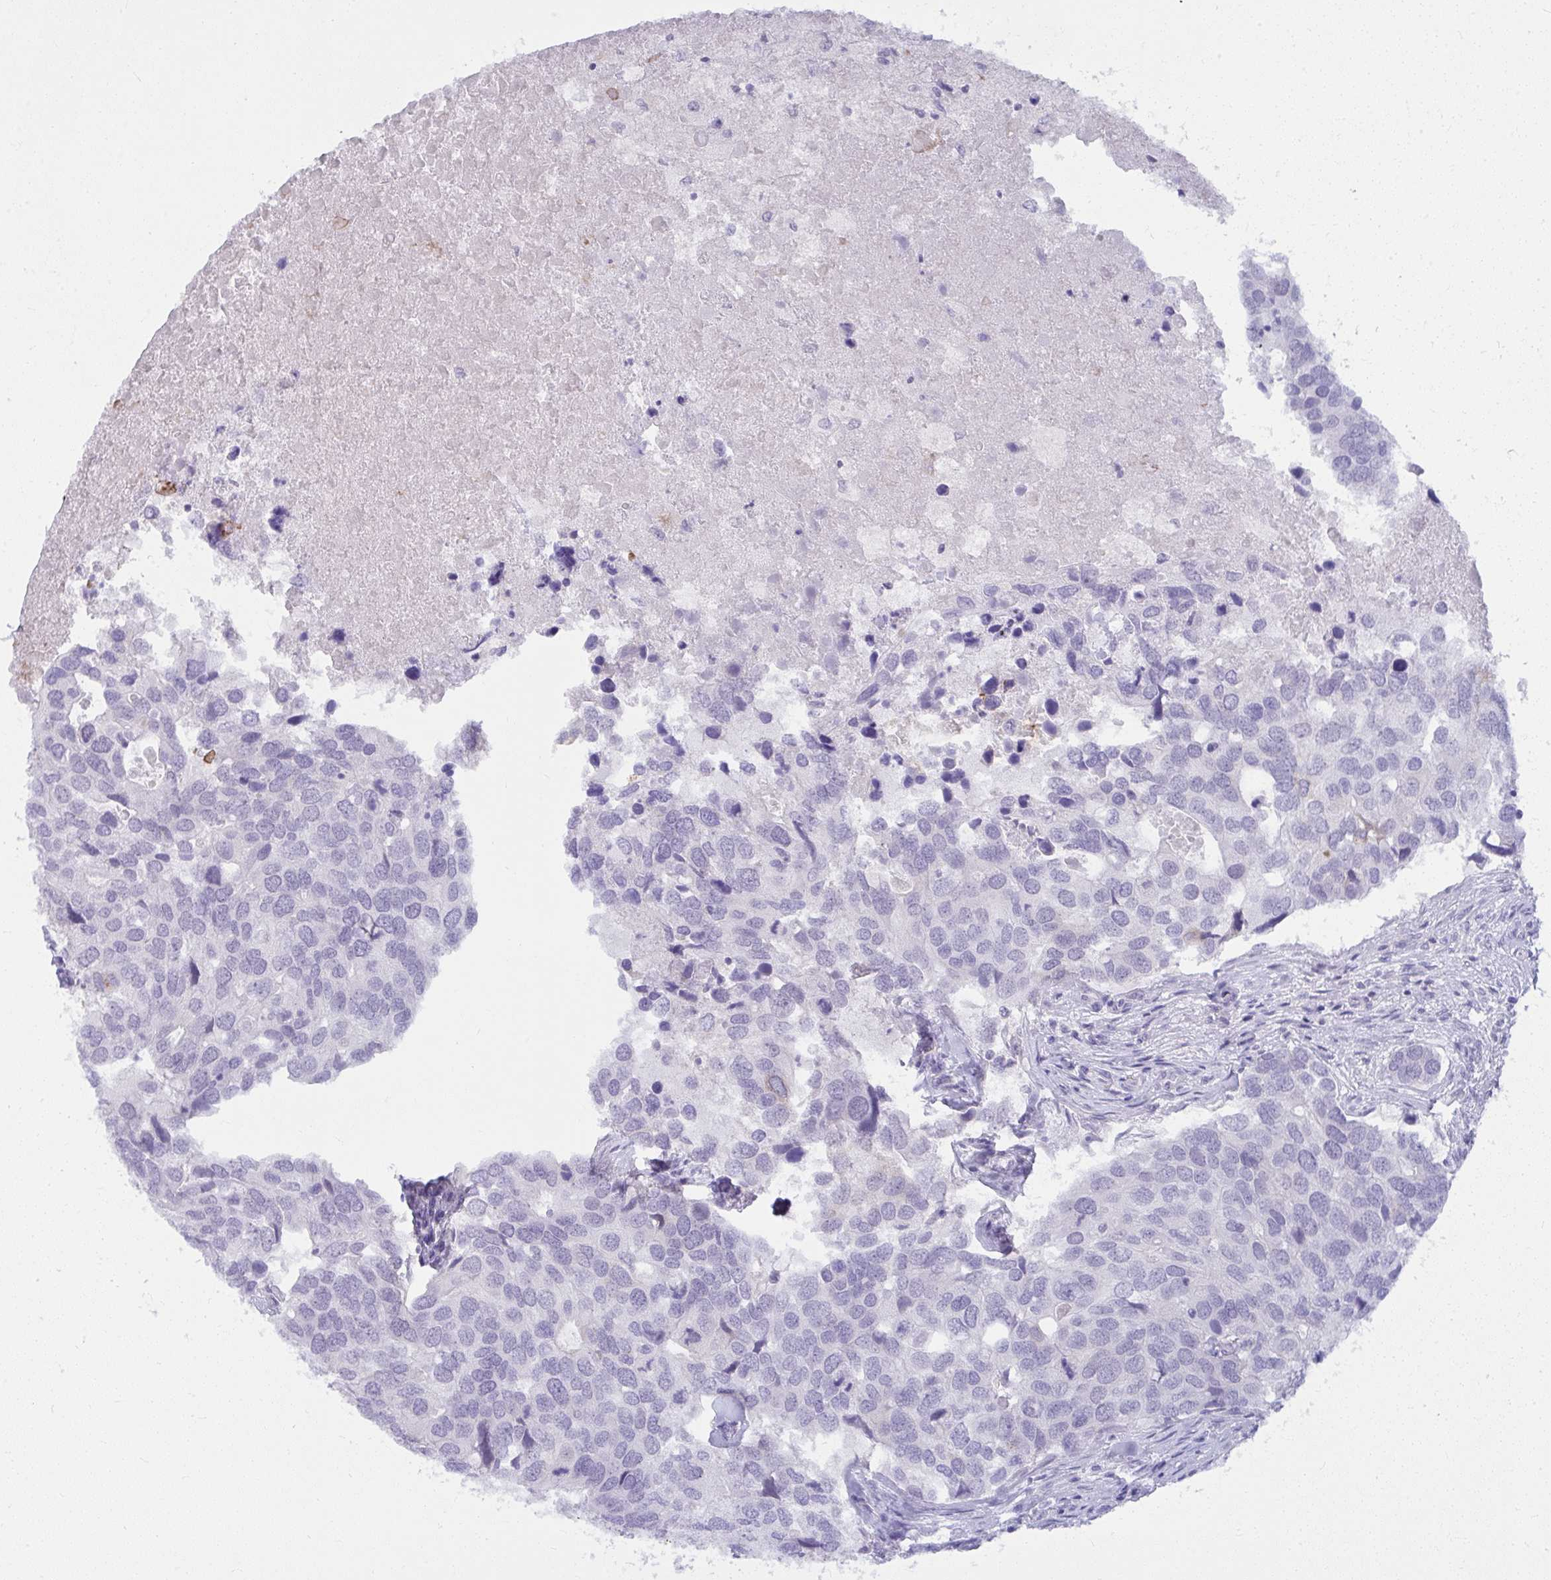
{"staining": {"intensity": "weak", "quantity": "<25%", "location": "cytoplasmic/membranous"}, "tissue": "breast cancer", "cell_type": "Tumor cells", "image_type": "cancer", "snomed": [{"axis": "morphology", "description": "Duct carcinoma"}, {"axis": "topography", "description": "Breast"}], "caption": "Immunohistochemistry (IHC) histopathology image of neoplastic tissue: breast cancer stained with DAB exhibits no significant protein staining in tumor cells. (Immunohistochemistry, brightfield microscopy, high magnification).", "gene": "UGT3A2", "patient": {"sex": "female", "age": 83}}